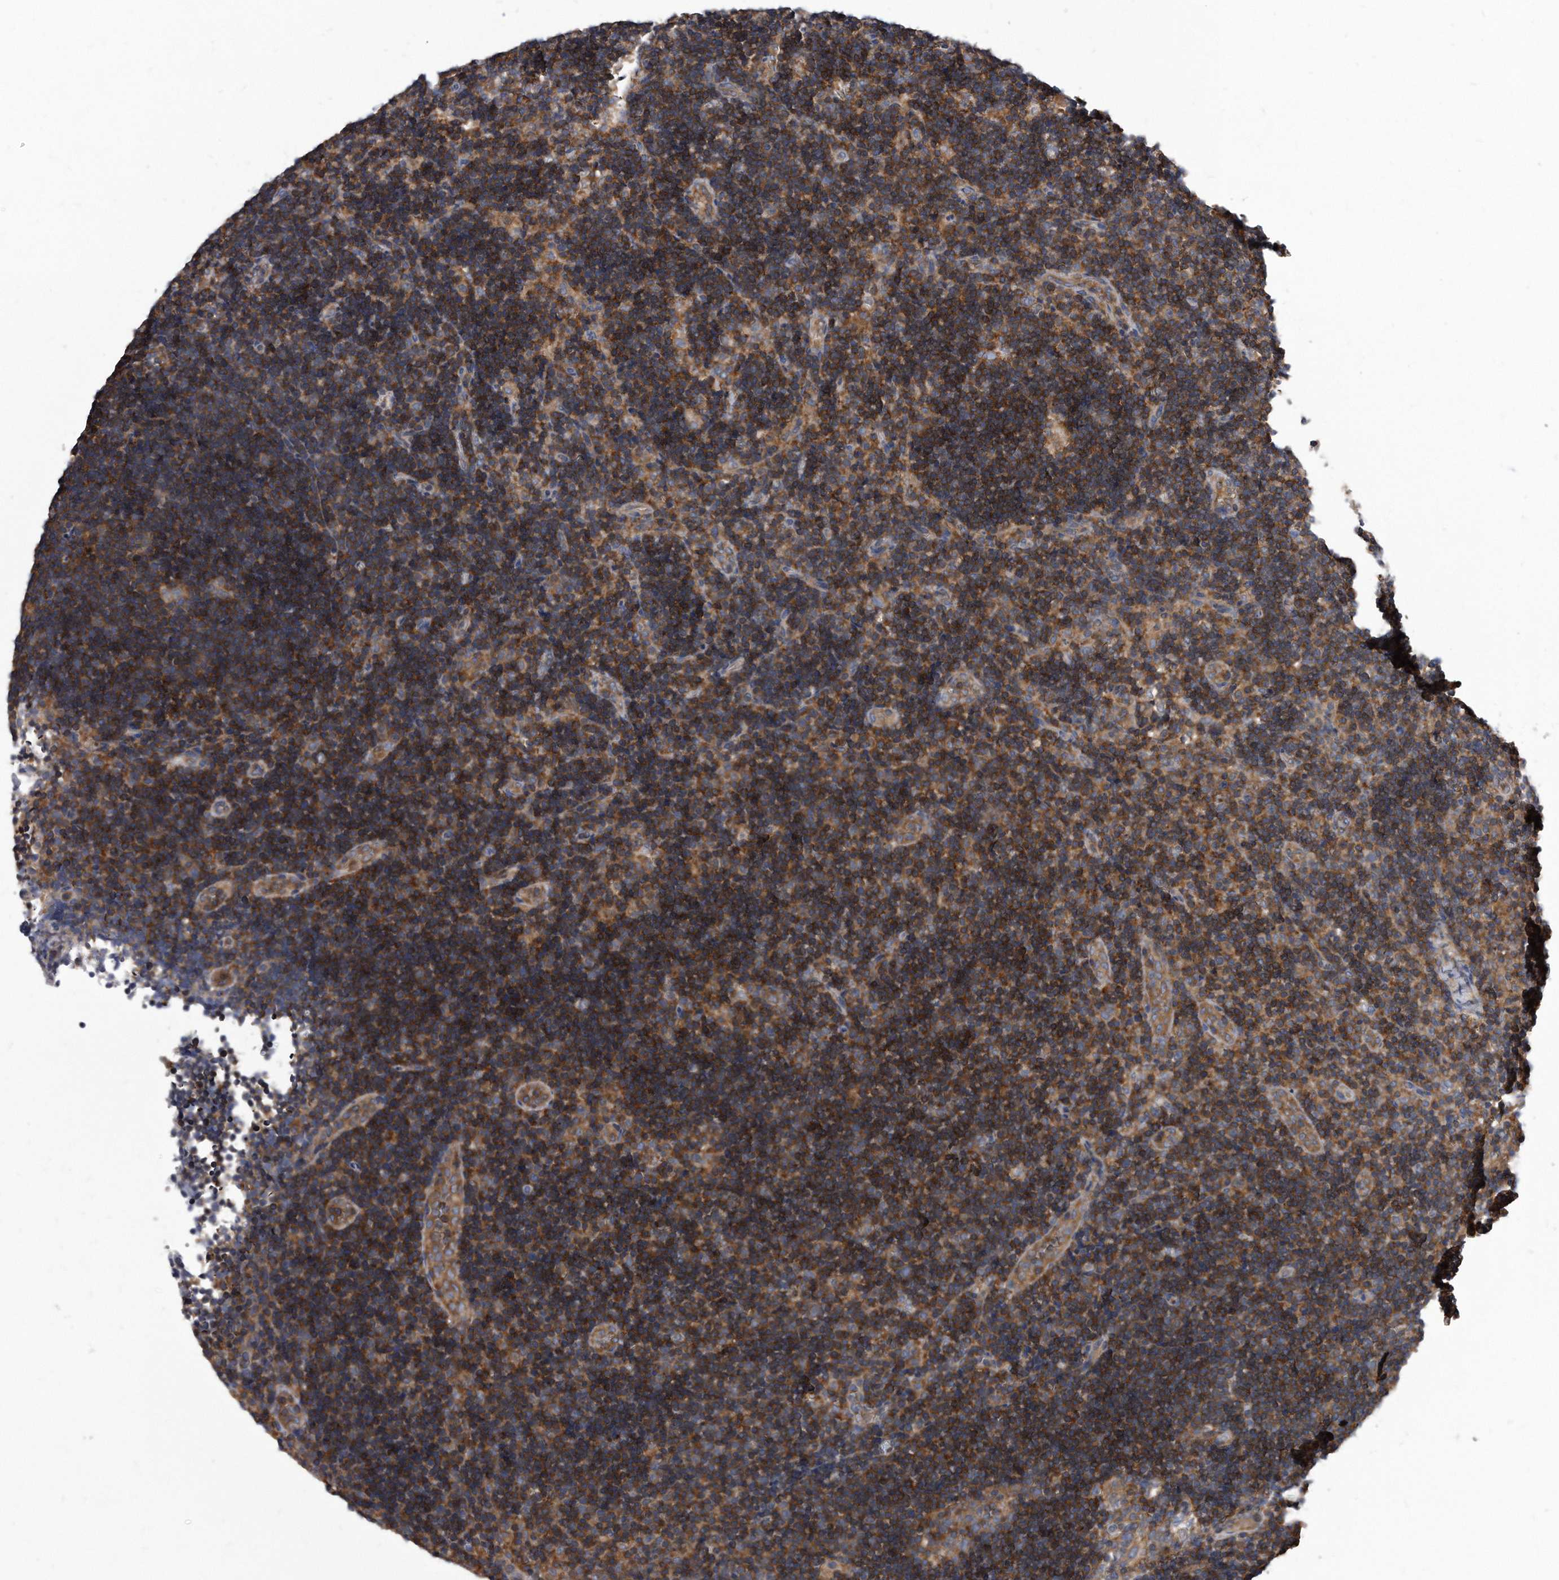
{"staining": {"intensity": "moderate", "quantity": "25%-75%", "location": "cytoplasmic/membranous"}, "tissue": "lymph node", "cell_type": "Non-germinal center cells", "image_type": "normal", "snomed": [{"axis": "morphology", "description": "Normal tissue, NOS"}, {"axis": "topography", "description": "Lymph node"}], "caption": "Protein staining shows moderate cytoplasmic/membranous staining in about 25%-75% of non-germinal center cells in unremarkable lymph node.", "gene": "ATG5", "patient": {"sex": "female", "age": 22}}